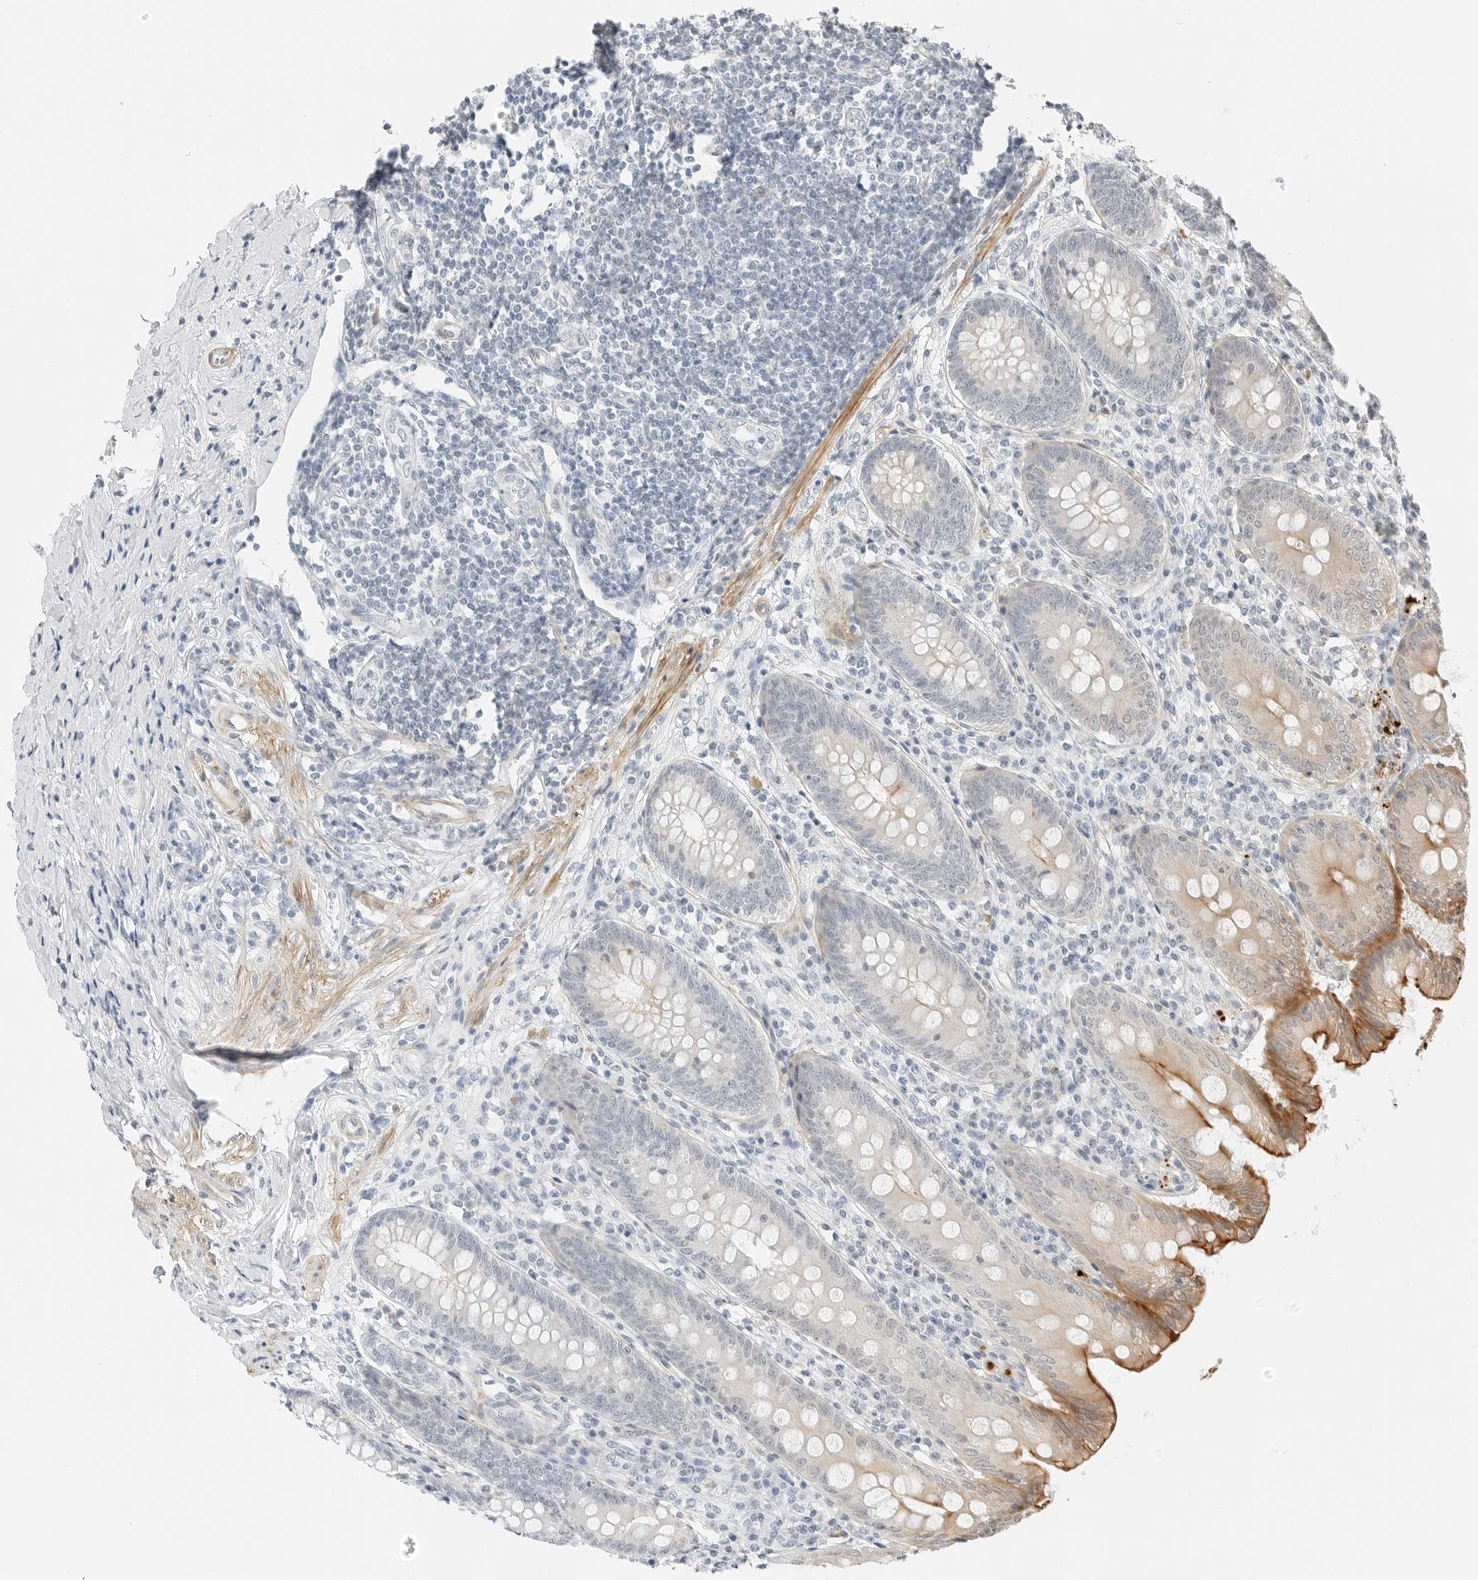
{"staining": {"intensity": "strong", "quantity": "25%-75%", "location": "cytoplasmic/membranous"}, "tissue": "appendix", "cell_type": "Glandular cells", "image_type": "normal", "snomed": [{"axis": "morphology", "description": "Normal tissue, NOS"}, {"axis": "topography", "description": "Appendix"}], "caption": "Glandular cells reveal high levels of strong cytoplasmic/membranous expression in about 25%-75% of cells in normal appendix.", "gene": "IQCC", "patient": {"sex": "female", "age": 54}}